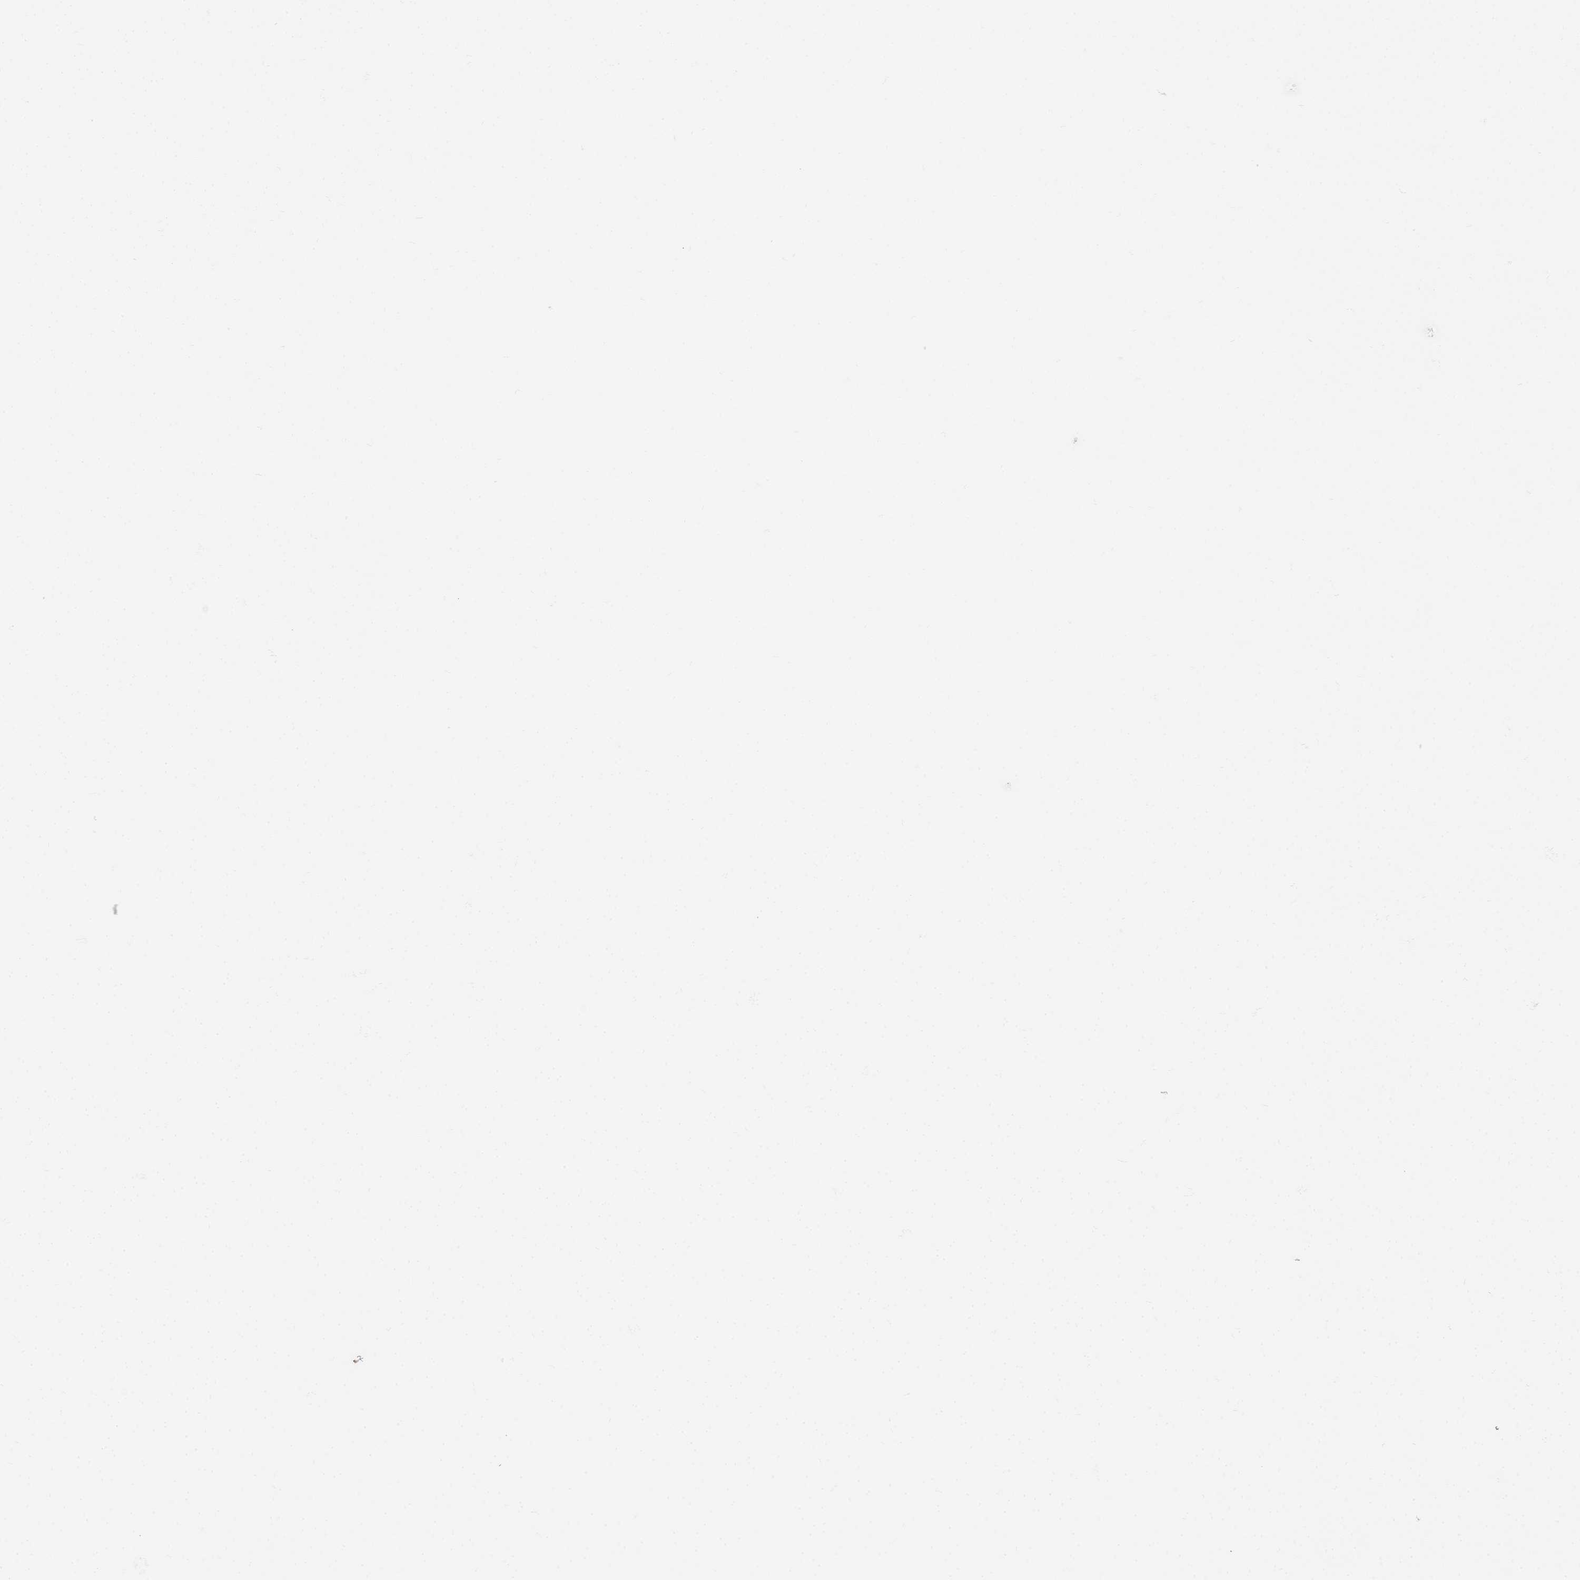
{"staining": {"intensity": "negative", "quantity": "none", "location": "none"}, "tissue": "parathyroid gland", "cell_type": "Glandular cells", "image_type": "normal", "snomed": [{"axis": "morphology", "description": "Normal tissue, NOS"}, {"axis": "topography", "description": "Parathyroid gland"}], "caption": "This is an immunohistochemistry (IHC) micrograph of normal human parathyroid gland. There is no staining in glandular cells.", "gene": "RFLNA", "patient": {"sex": "female", "age": 71}}